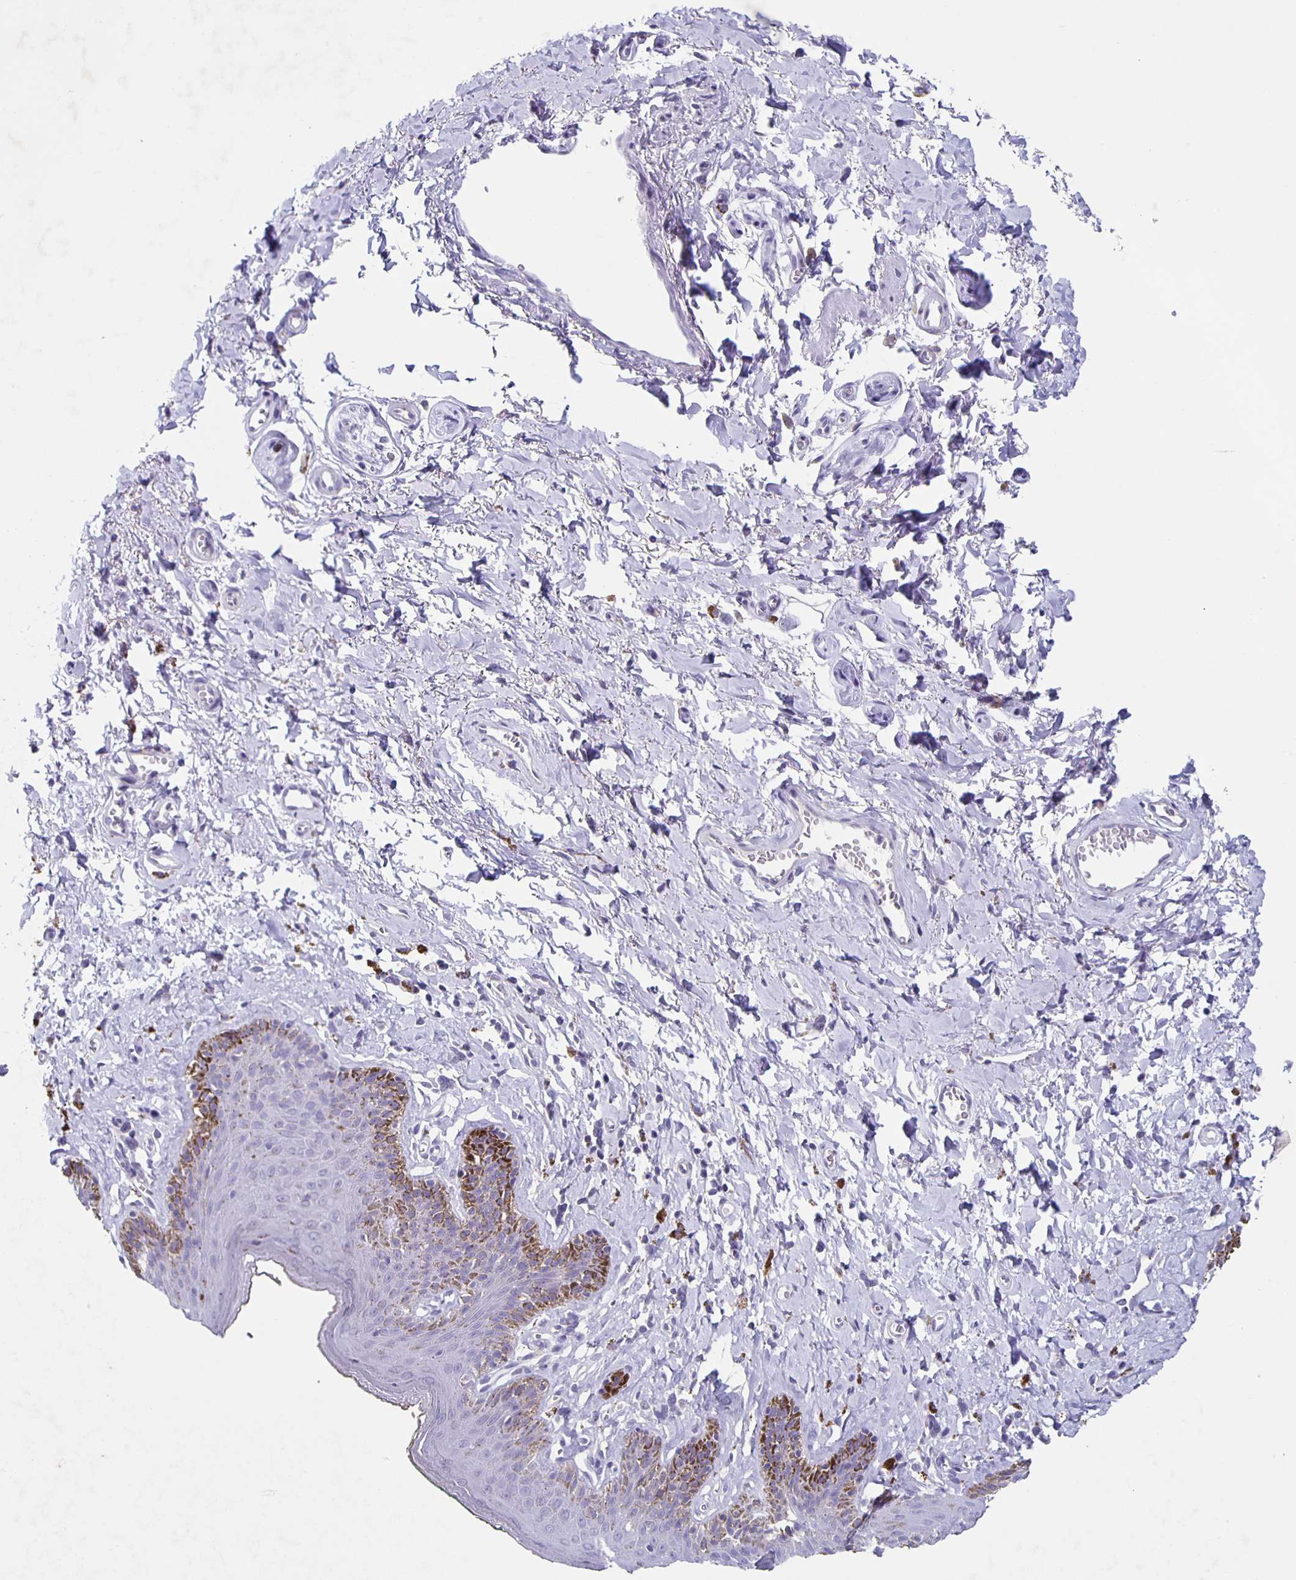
{"staining": {"intensity": "negative", "quantity": "none", "location": "none"}, "tissue": "skin", "cell_type": "Epidermal cells", "image_type": "normal", "snomed": [{"axis": "morphology", "description": "Normal tissue, NOS"}, {"axis": "topography", "description": "Vulva"}, {"axis": "topography", "description": "Peripheral nerve tissue"}], "caption": "Normal skin was stained to show a protein in brown. There is no significant staining in epidermal cells. (DAB (3,3'-diaminobenzidine) immunohistochemistry, high magnification).", "gene": "CARNS1", "patient": {"sex": "female", "age": 66}}